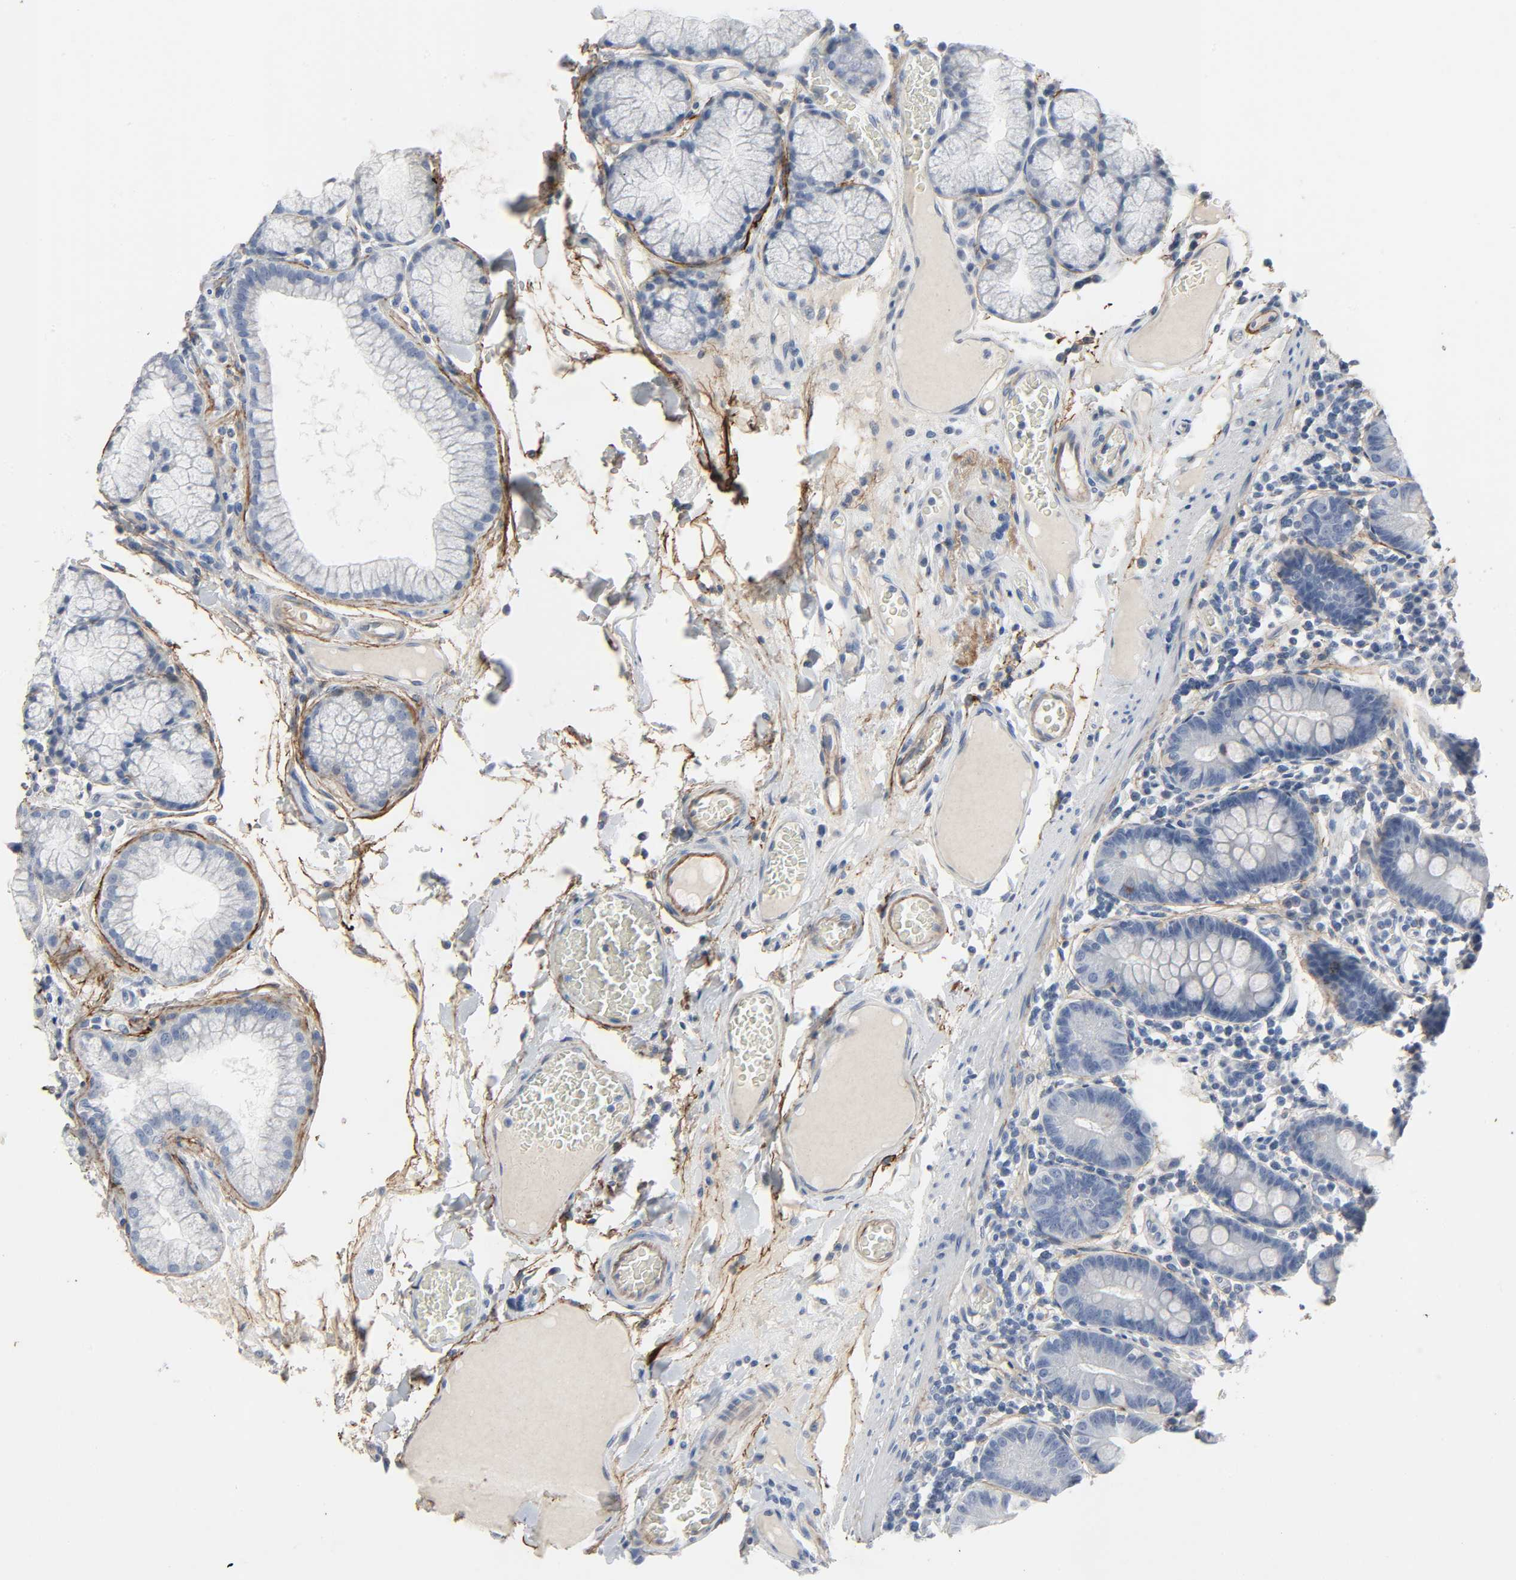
{"staining": {"intensity": "negative", "quantity": "none", "location": "none"}, "tissue": "duodenum", "cell_type": "Glandular cells", "image_type": "normal", "snomed": [{"axis": "morphology", "description": "Normal tissue, NOS"}, {"axis": "topography", "description": "Duodenum"}], "caption": "This is a image of immunohistochemistry staining of normal duodenum, which shows no positivity in glandular cells. Nuclei are stained in blue.", "gene": "FBLN5", "patient": {"sex": "male", "age": 50}}